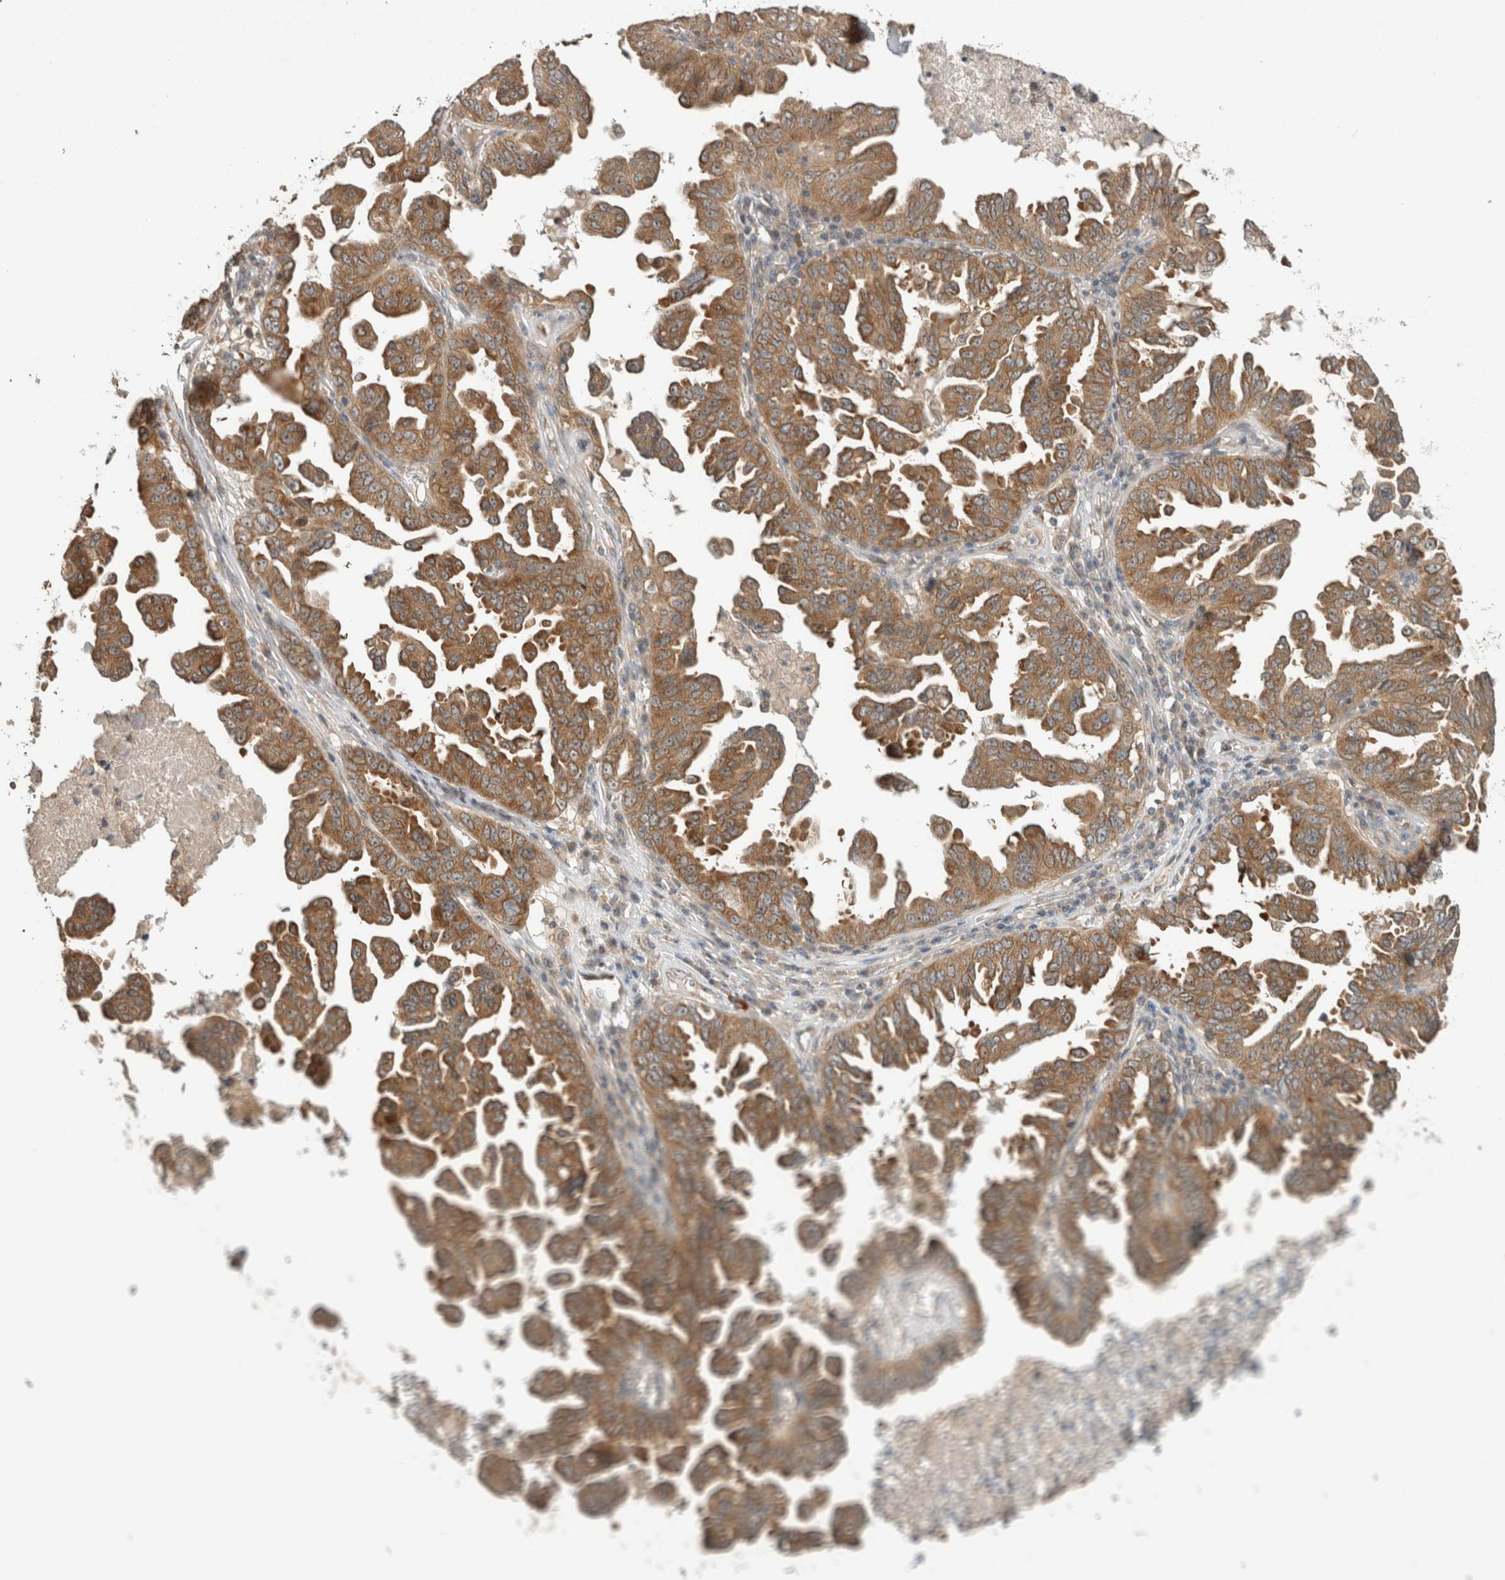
{"staining": {"intensity": "moderate", "quantity": ">75%", "location": "cytoplasmic/membranous"}, "tissue": "ovarian cancer", "cell_type": "Tumor cells", "image_type": "cancer", "snomed": [{"axis": "morphology", "description": "Carcinoma, endometroid"}, {"axis": "topography", "description": "Ovary"}], "caption": "DAB (3,3'-diaminobenzidine) immunohistochemical staining of human endometroid carcinoma (ovarian) shows moderate cytoplasmic/membranous protein staining in about >75% of tumor cells.", "gene": "PUM1", "patient": {"sex": "female", "age": 62}}